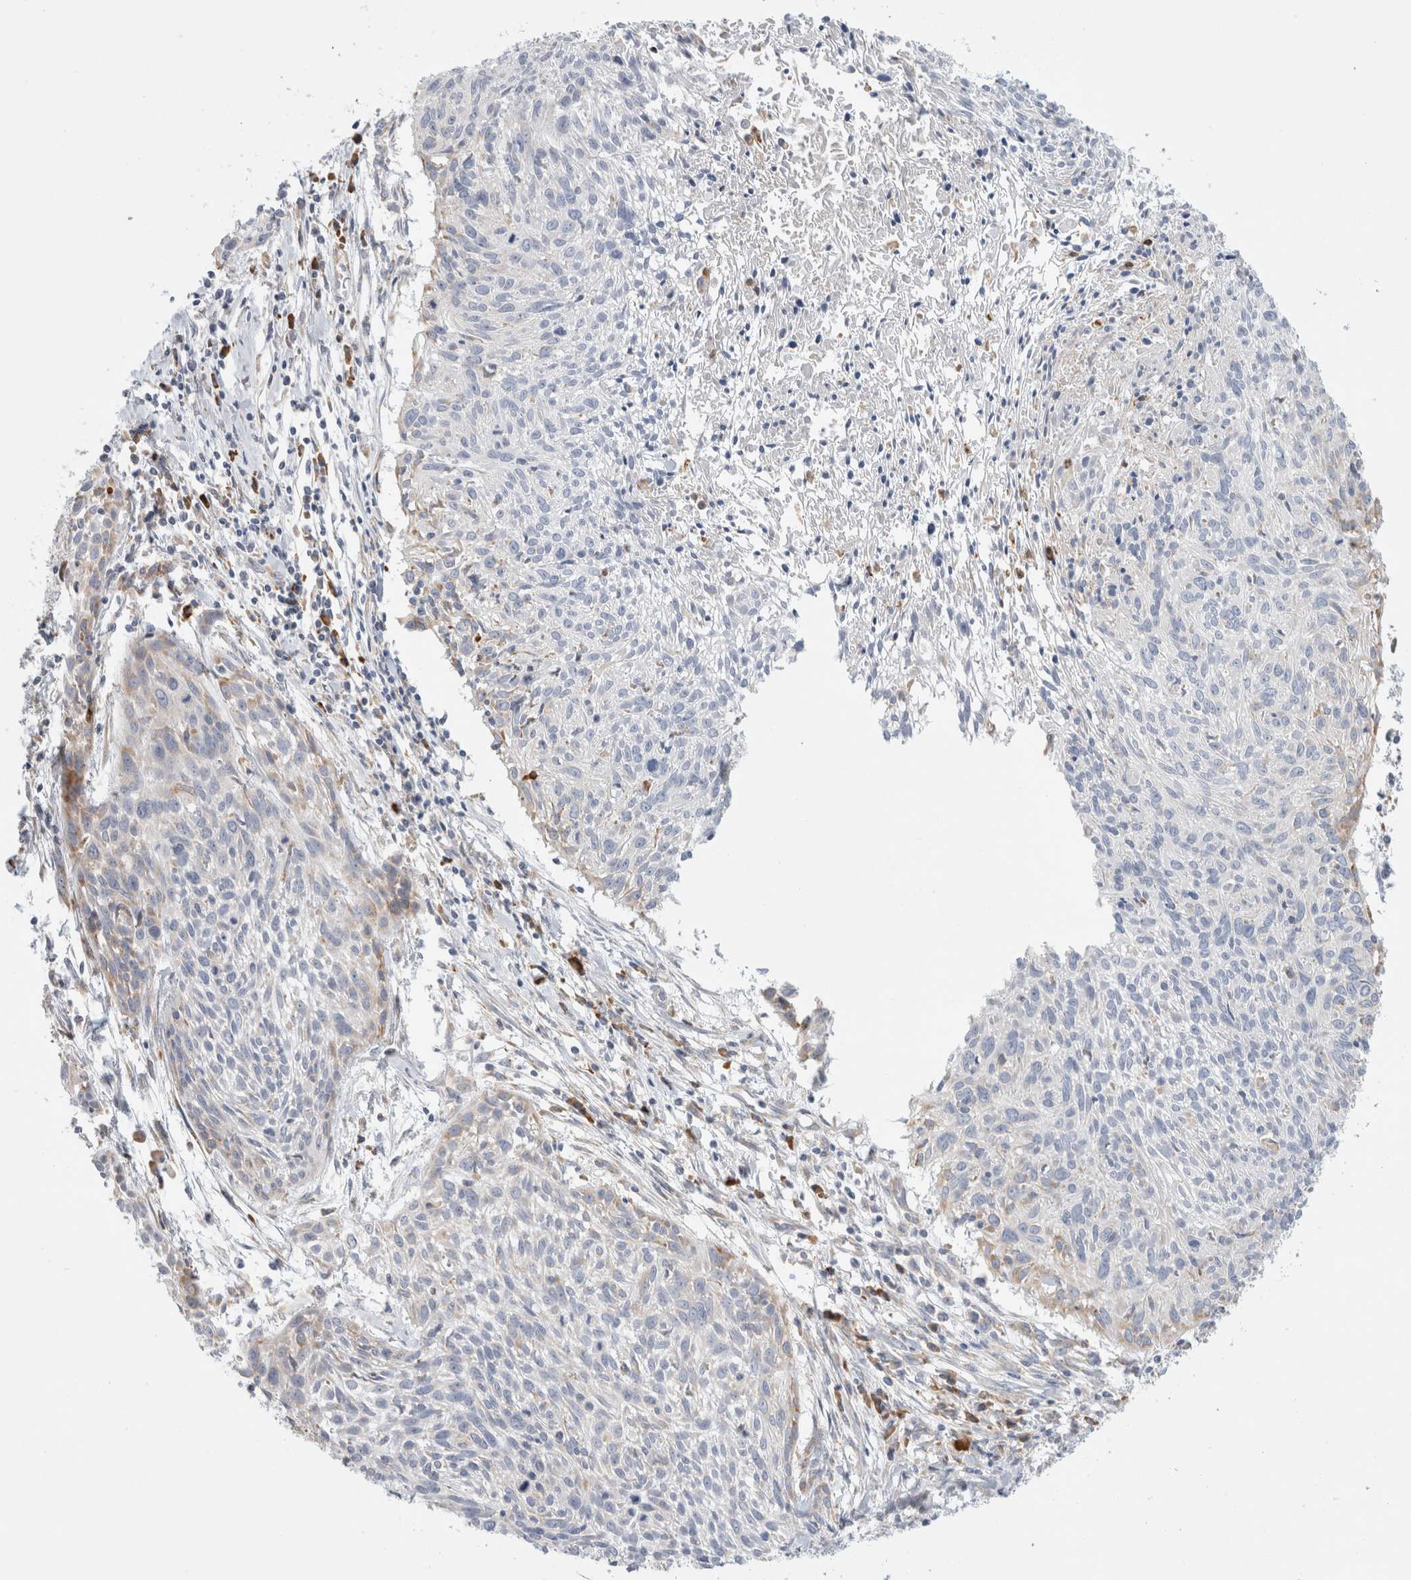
{"staining": {"intensity": "negative", "quantity": "none", "location": "none"}, "tissue": "cervical cancer", "cell_type": "Tumor cells", "image_type": "cancer", "snomed": [{"axis": "morphology", "description": "Squamous cell carcinoma, NOS"}, {"axis": "topography", "description": "Cervix"}], "caption": "This is an immunohistochemistry (IHC) image of squamous cell carcinoma (cervical). There is no expression in tumor cells.", "gene": "CSK", "patient": {"sex": "female", "age": 51}}